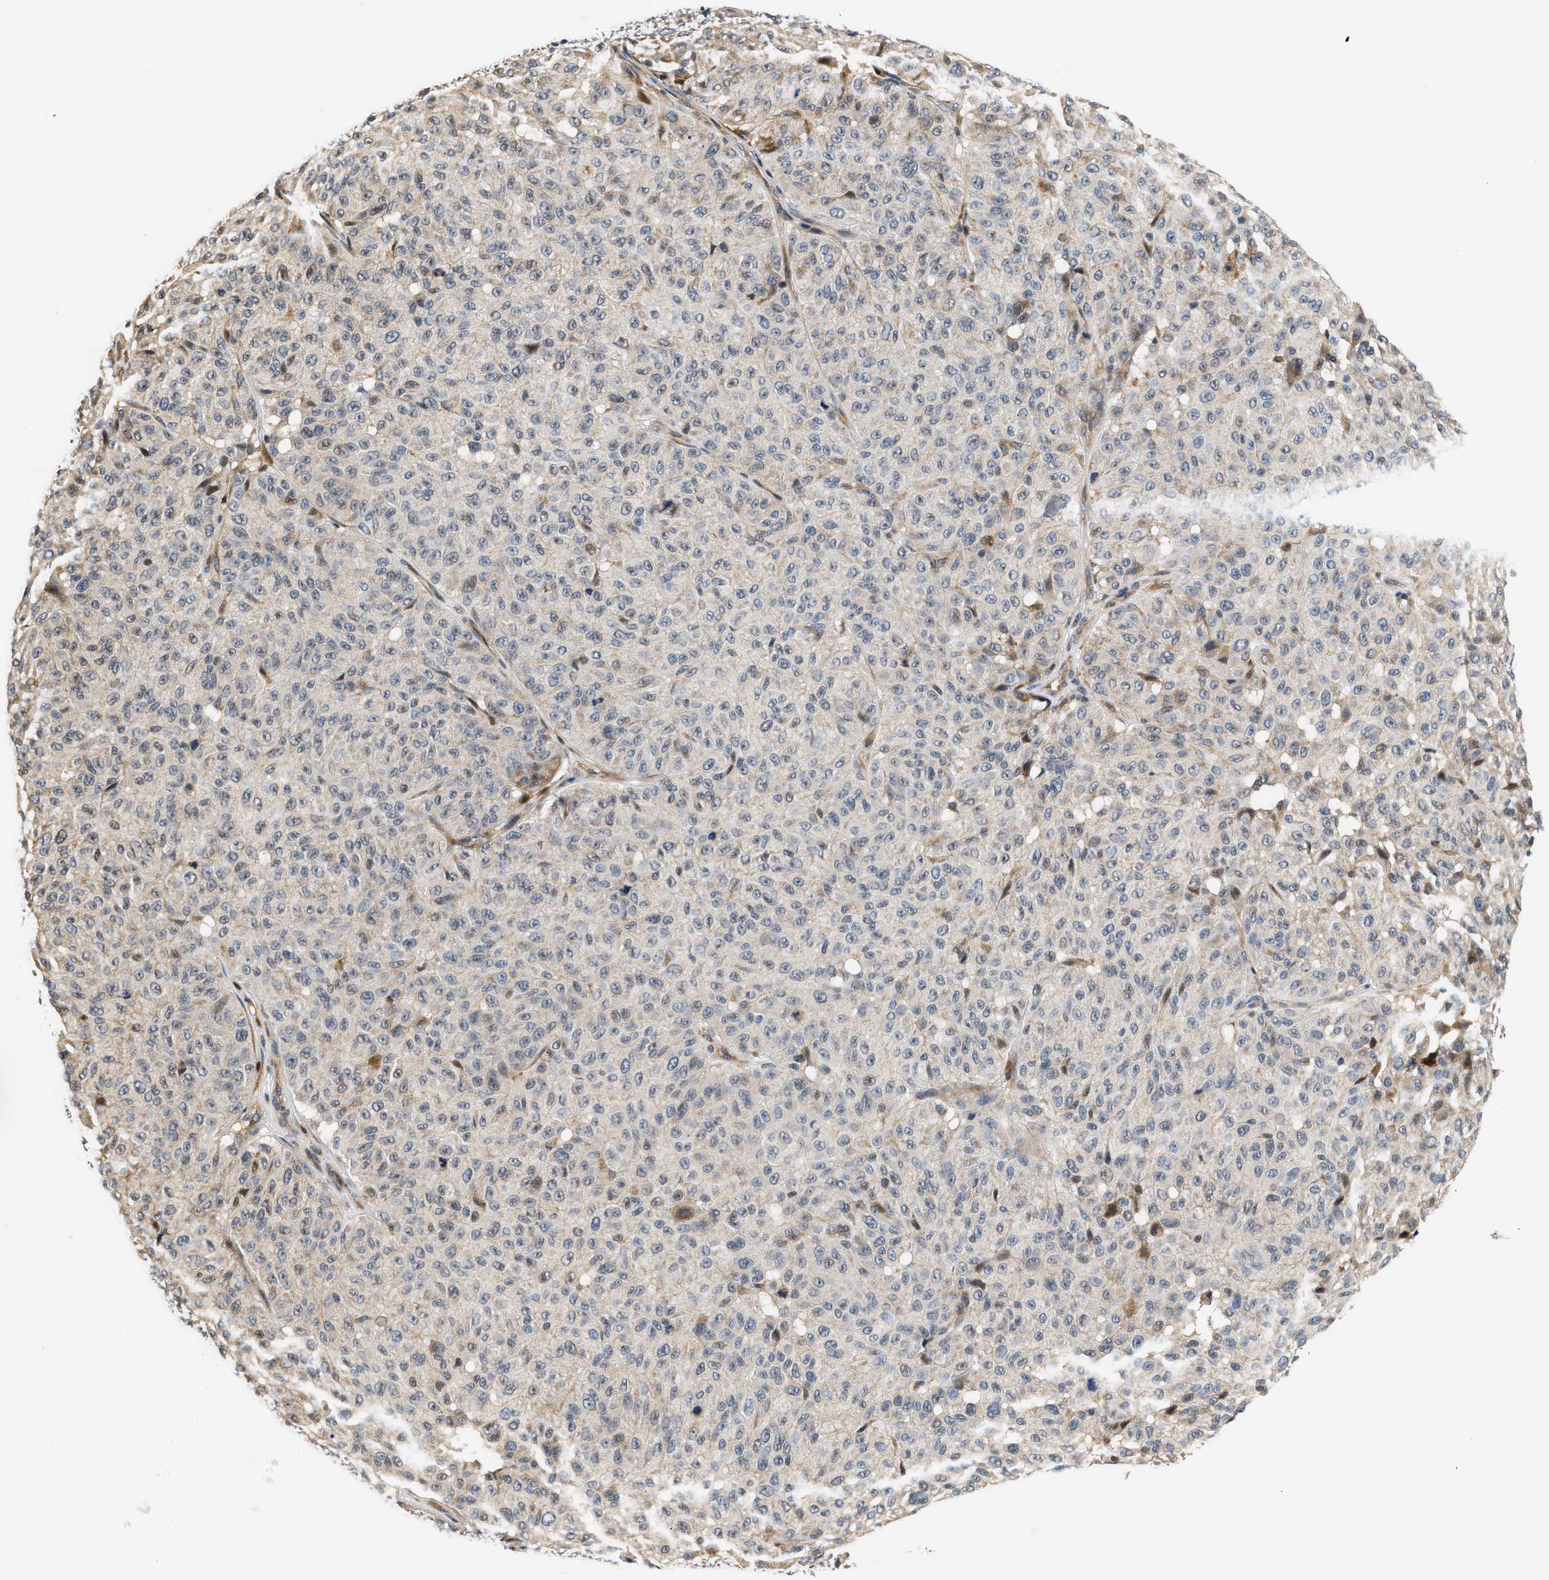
{"staining": {"intensity": "moderate", "quantity": "<25%", "location": "cytoplasmic/membranous"}, "tissue": "melanoma", "cell_type": "Tumor cells", "image_type": "cancer", "snomed": [{"axis": "morphology", "description": "Malignant melanoma, NOS"}, {"axis": "topography", "description": "Skin"}], "caption": "A high-resolution histopathology image shows immunohistochemistry (IHC) staining of melanoma, which reveals moderate cytoplasmic/membranous expression in approximately <25% of tumor cells. (Stains: DAB (3,3'-diaminobenzidine) in brown, nuclei in blue, Microscopy: brightfield microscopy at high magnification).", "gene": "TNIP2", "patient": {"sex": "female", "age": 46}}